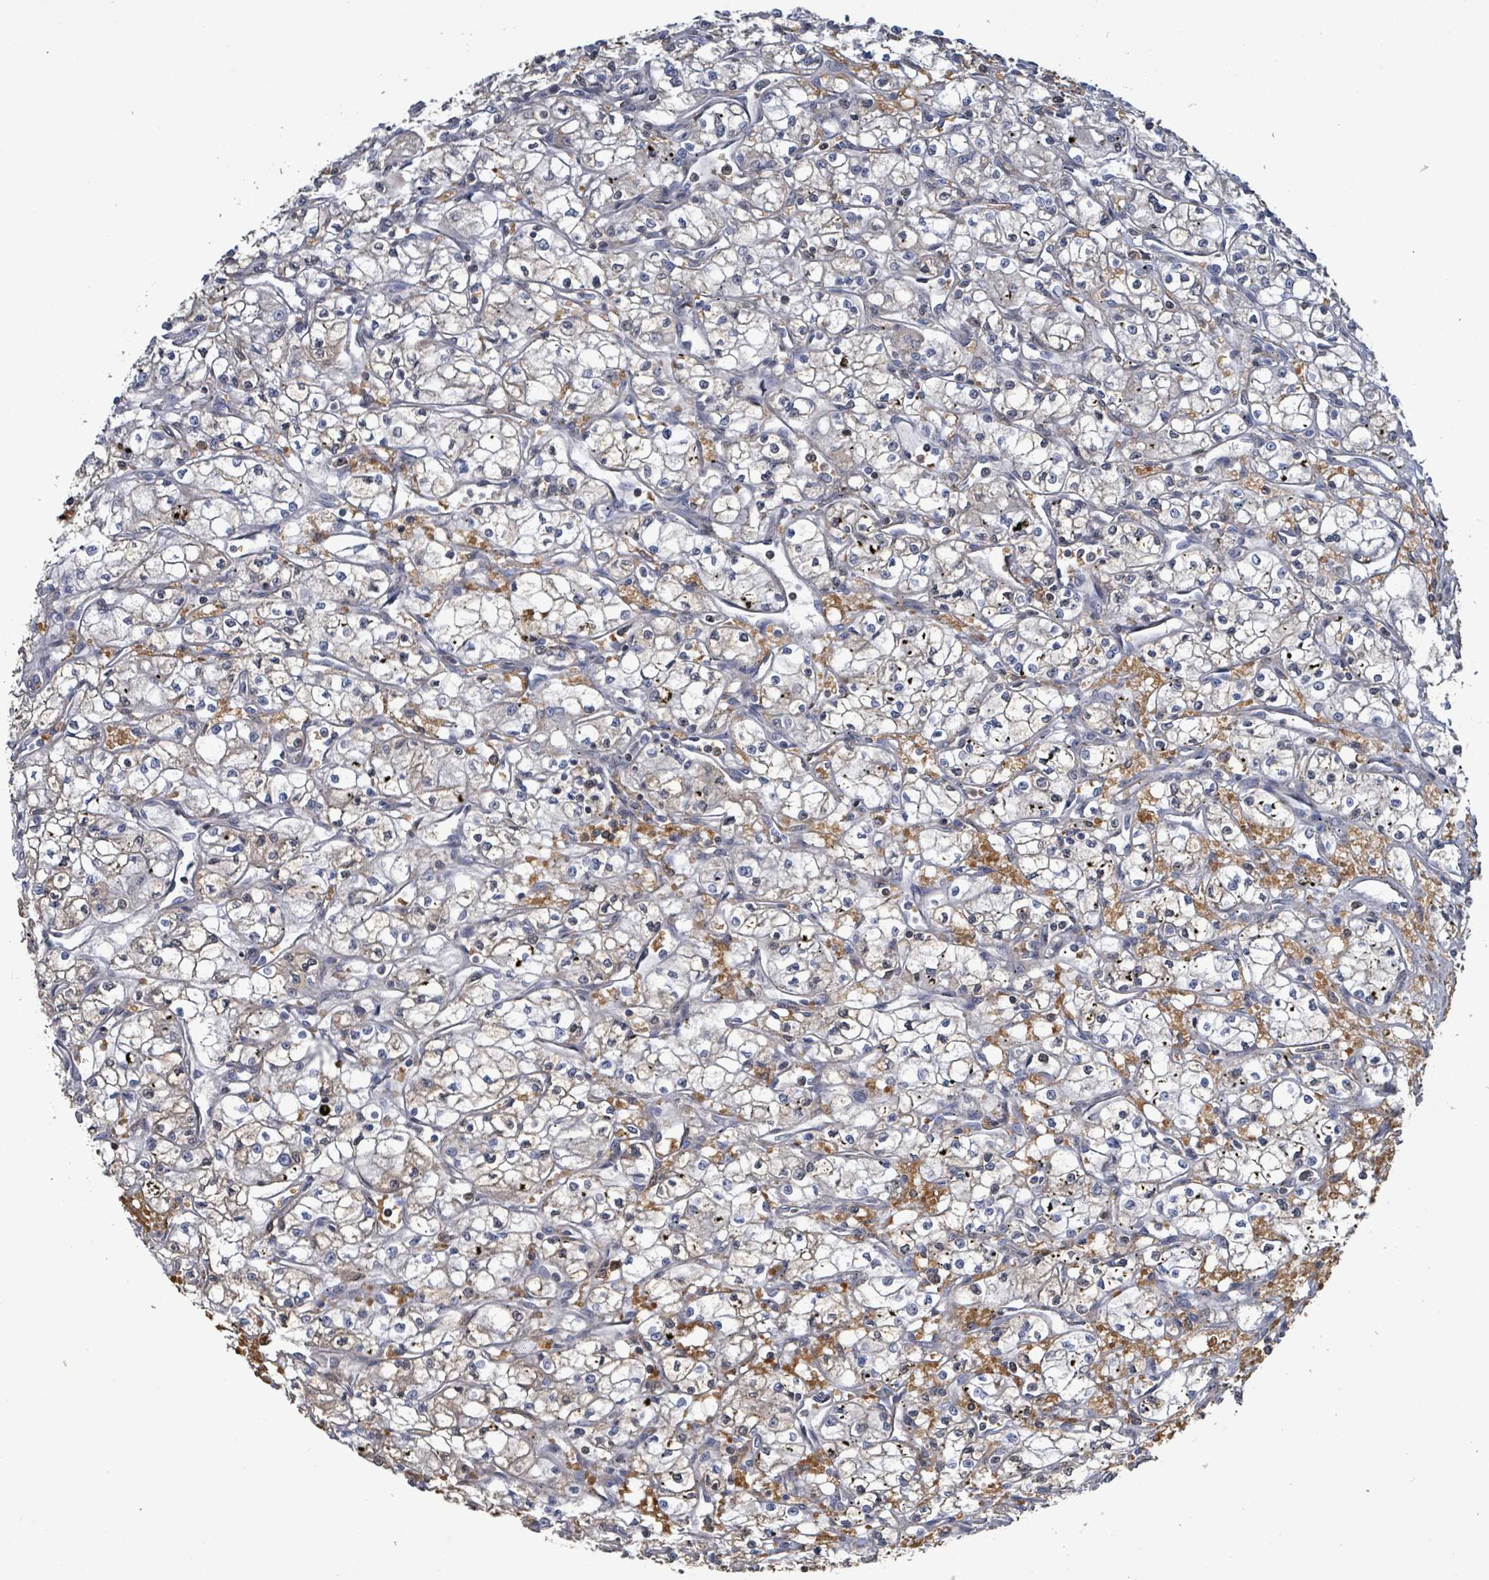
{"staining": {"intensity": "negative", "quantity": "none", "location": "none"}, "tissue": "renal cancer", "cell_type": "Tumor cells", "image_type": "cancer", "snomed": [{"axis": "morphology", "description": "Adenocarcinoma, NOS"}, {"axis": "topography", "description": "Kidney"}], "caption": "The photomicrograph demonstrates no staining of tumor cells in renal cancer (adenocarcinoma).", "gene": "SEBOX", "patient": {"sex": "male", "age": 59}}